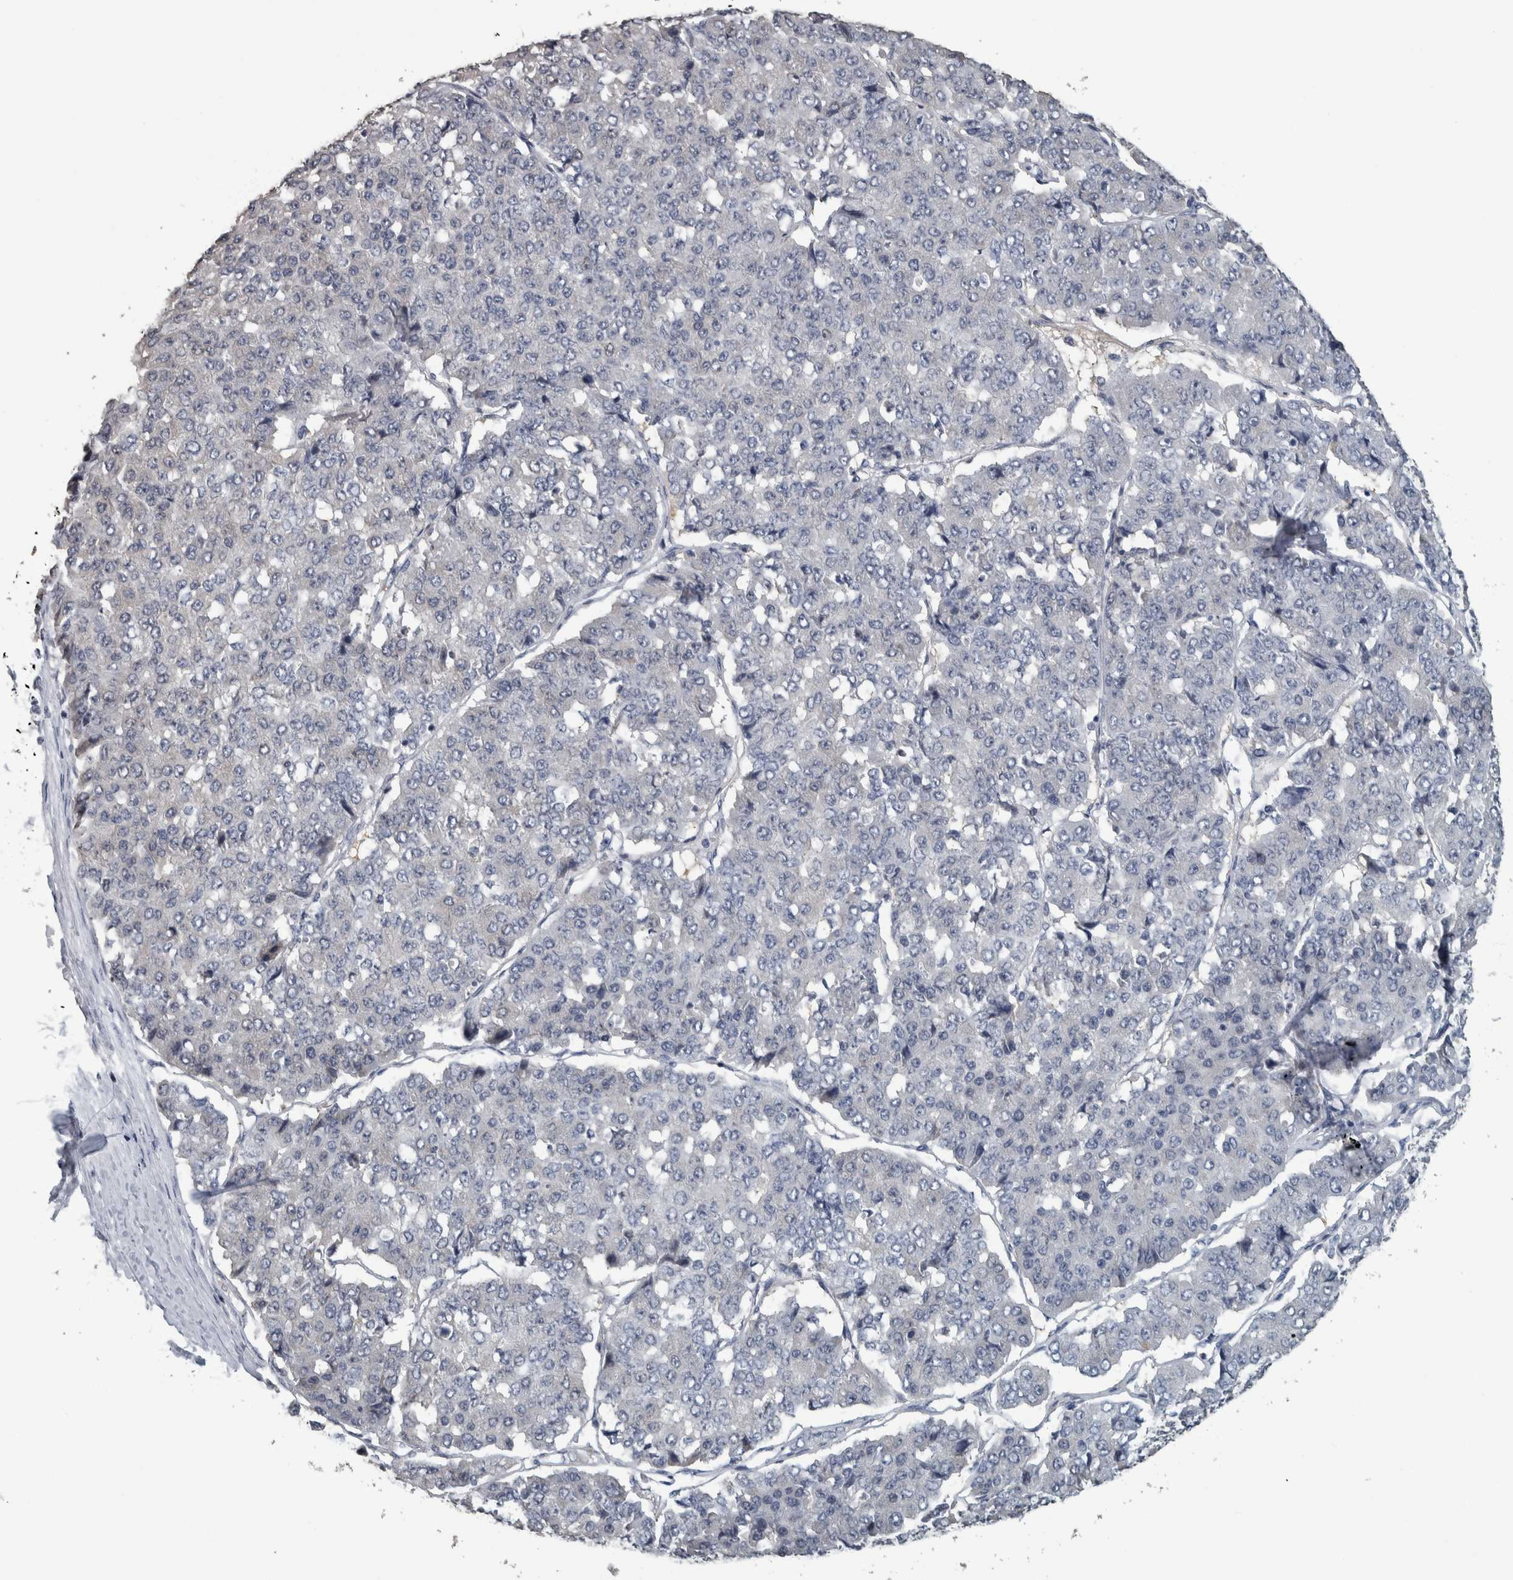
{"staining": {"intensity": "negative", "quantity": "none", "location": "none"}, "tissue": "pancreatic cancer", "cell_type": "Tumor cells", "image_type": "cancer", "snomed": [{"axis": "morphology", "description": "Adenocarcinoma, NOS"}, {"axis": "topography", "description": "Pancreas"}], "caption": "Tumor cells are negative for brown protein staining in pancreatic adenocarcinoma.", "gene": "CAVIN4", "patient": {"sex": "male", "age": 50}}